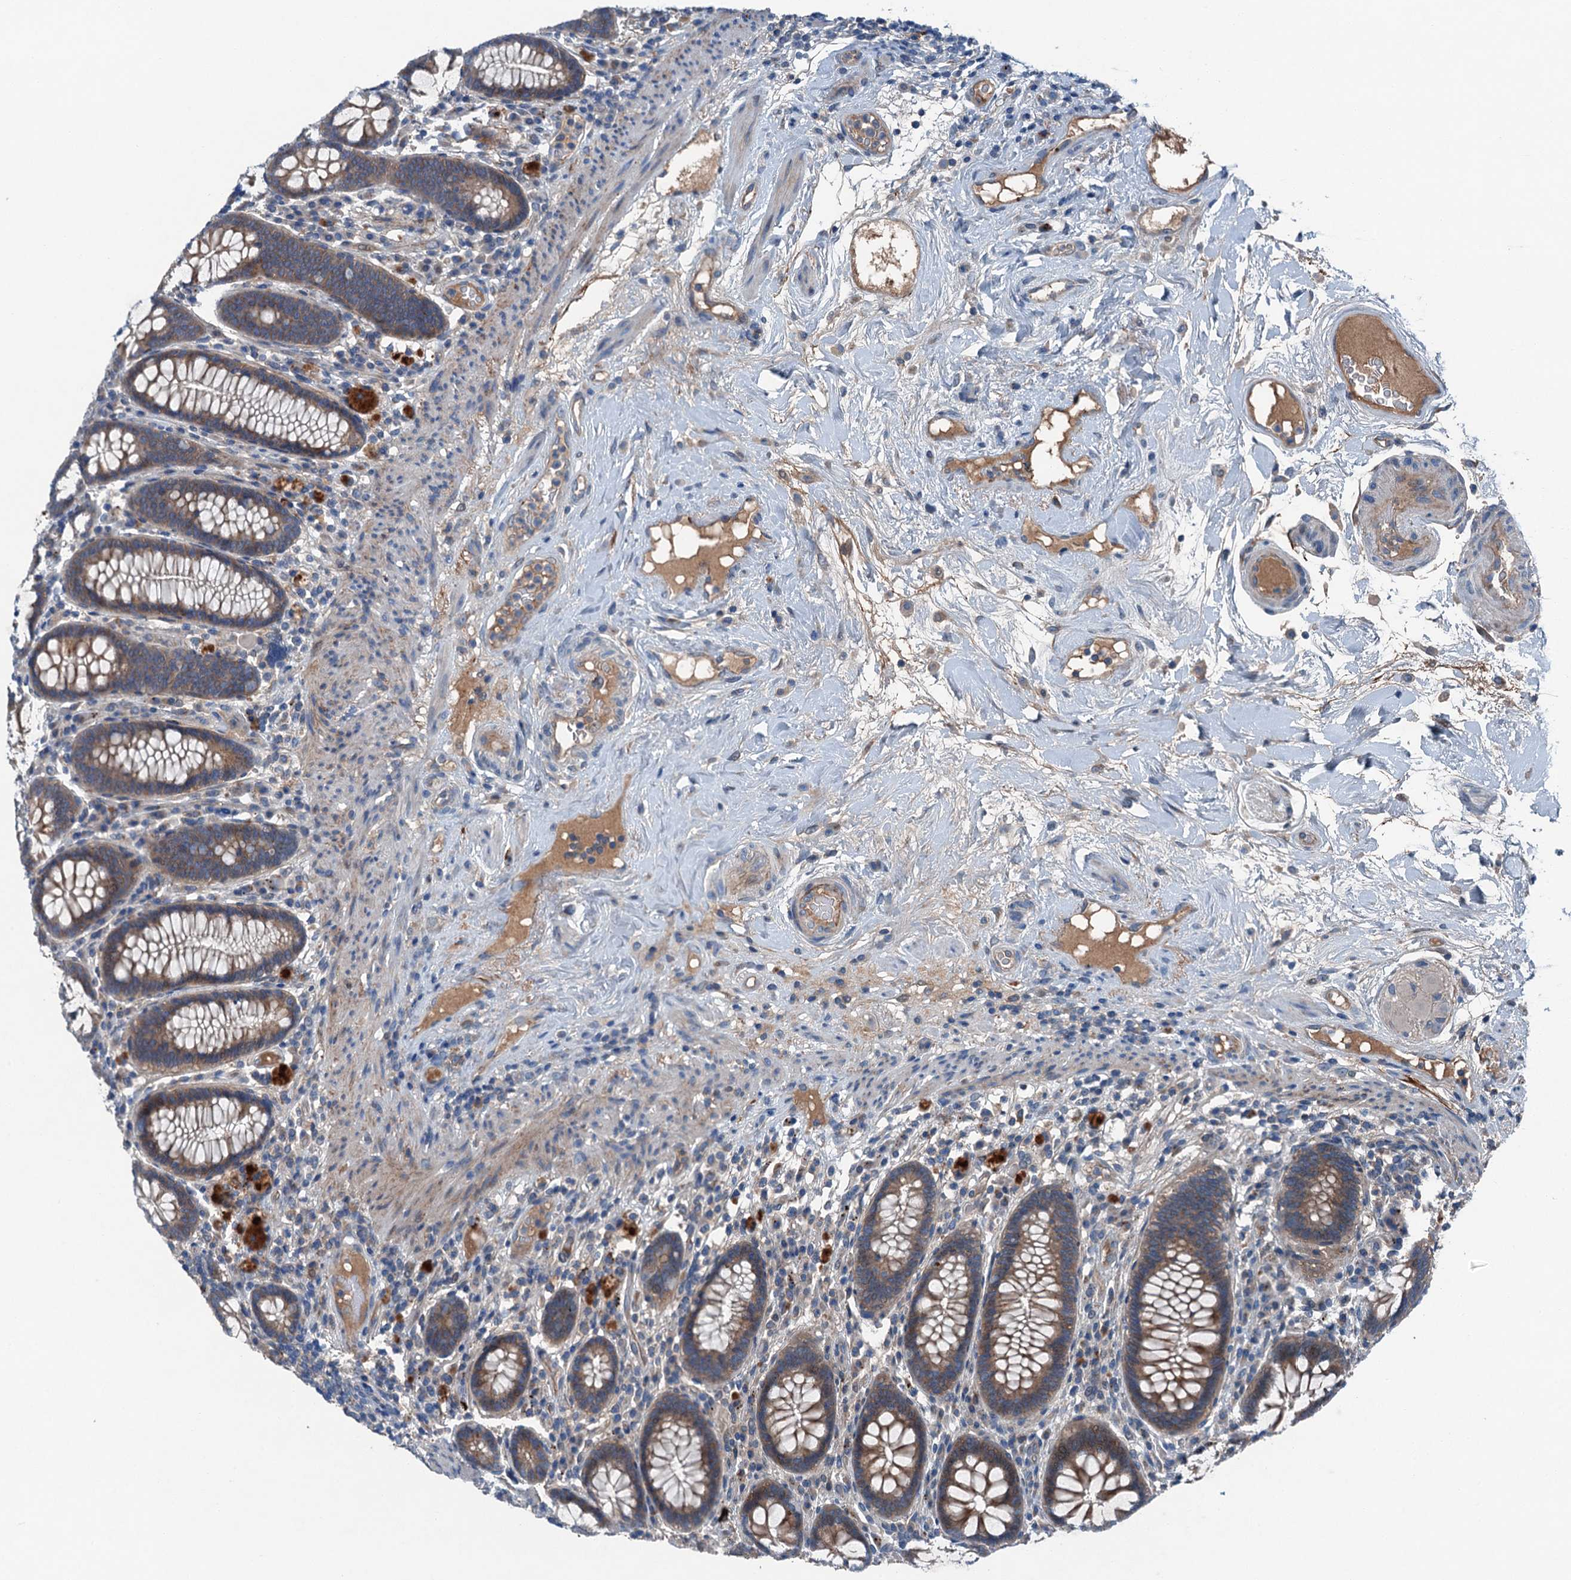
{"staining": {"intensity": "moderate", "quantity": ">75%", "location": "cytoplasmic/membranous"}, "tissue": "colon", "cell_type": "Endothelial cells", "image_type": "normal", "snomed": [{"axis": "morphology", "description": "Normal tissue, NOS"}, {"axis": "topography", "description": "Colon"}], "caption": "IHC (DAB) staining of unremarkable colon shows moderate cytoplasmic/membranous protein positivity in approximately >75% of endothelial cells.", "gene": "SLC2A10", "patient": {"sex": "female", "age": 79}}